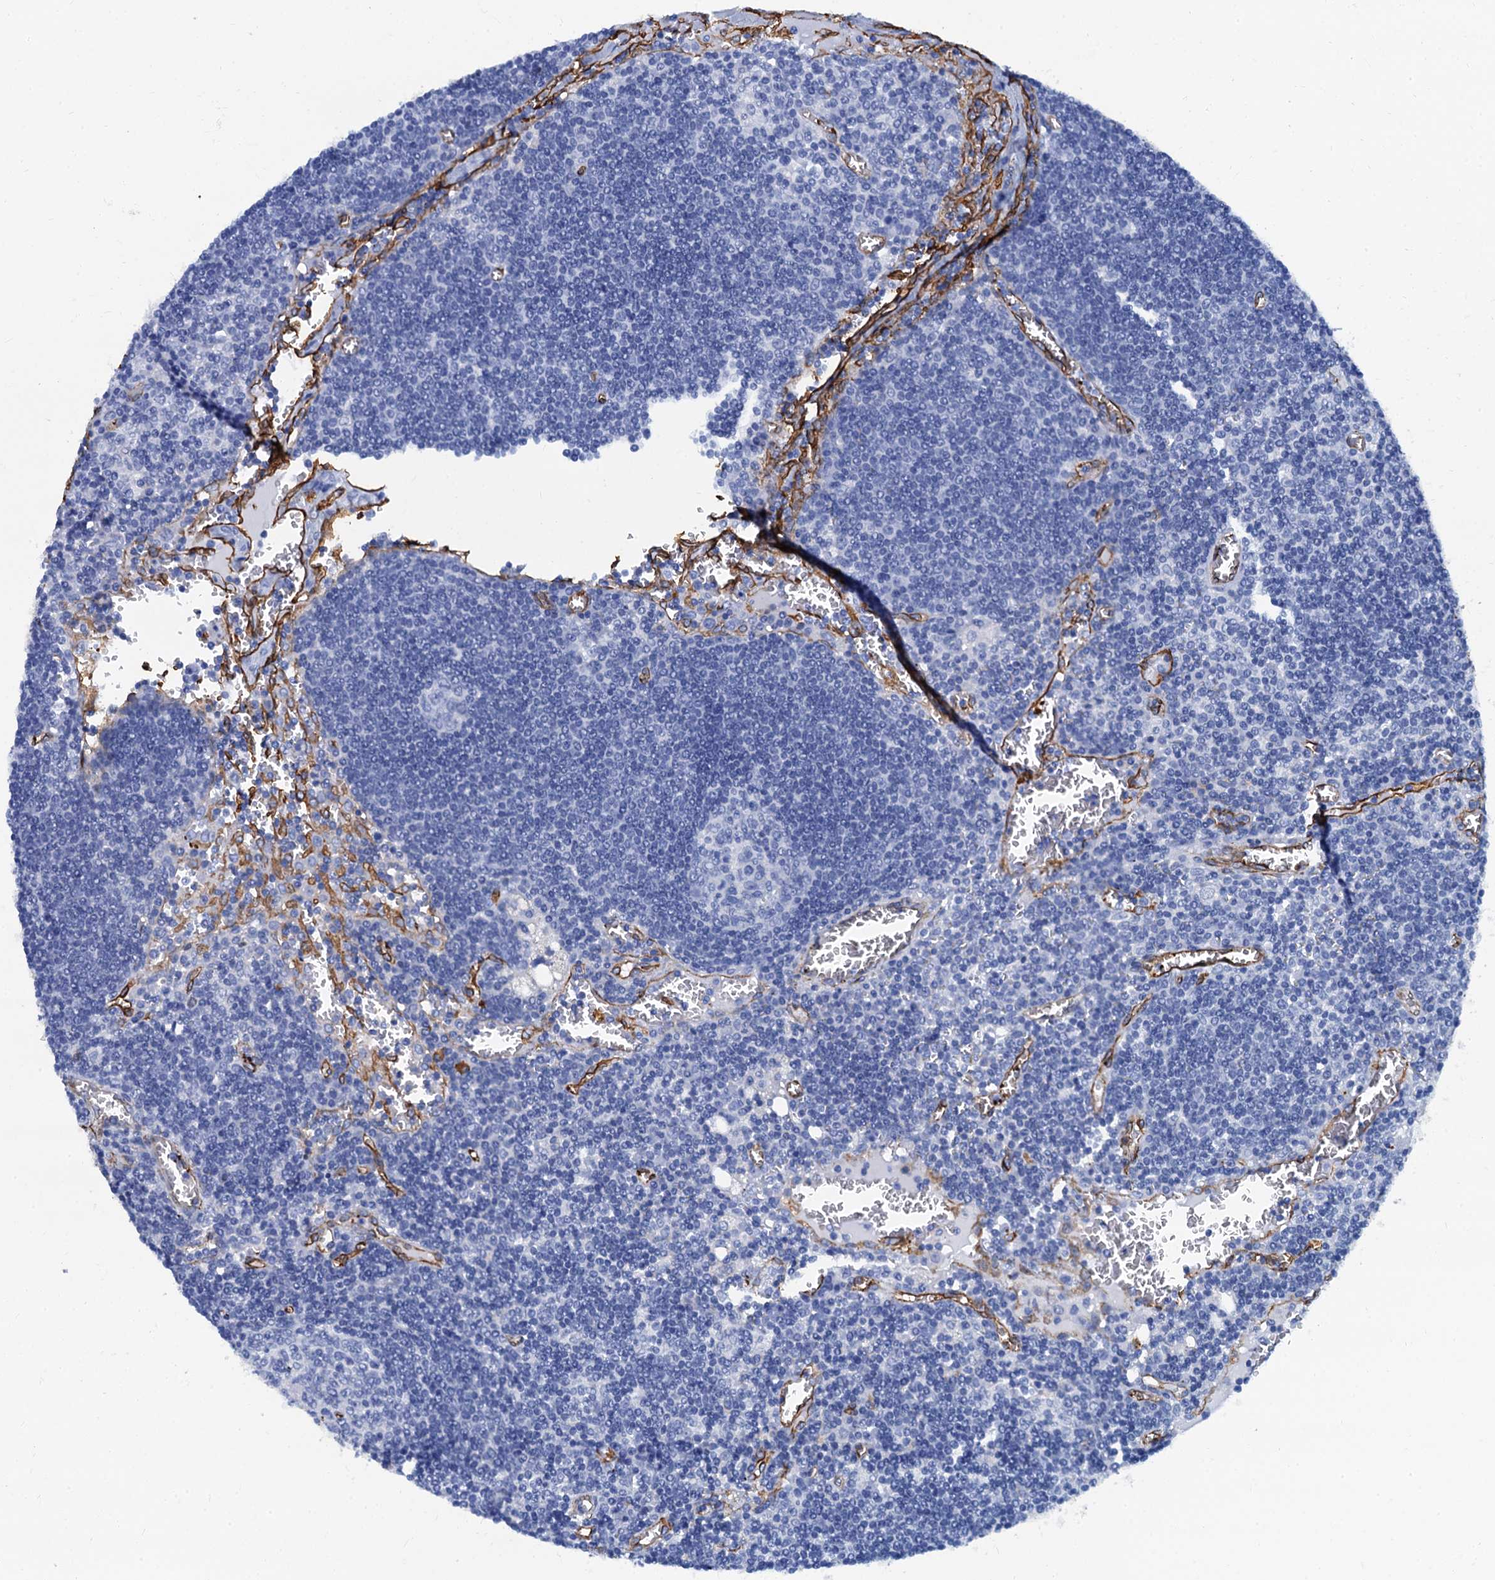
{"staining": {"intensity": "negative", "quantity": "none", "location": "none"}, "tissue": "lymph node", "cell_type": "Germinal center cells", "image_type": "normal", "snomed": [{"axis": "morphology", "description": "Normal tissue, NOS"}, {"axis": "topography", "description": "Lymph node"}], "caption": "Germinal center cells show no significant protein staining in normal lymph node. (Stains: DAB (3,3'-diaminobenzidine) immunohistochemistry with hematoxylin counter stain, Microscopy: brightfield microscopy at high magnification).", "gene": "CAVIN2", "patient": {"sex": "female", "age": 73}}